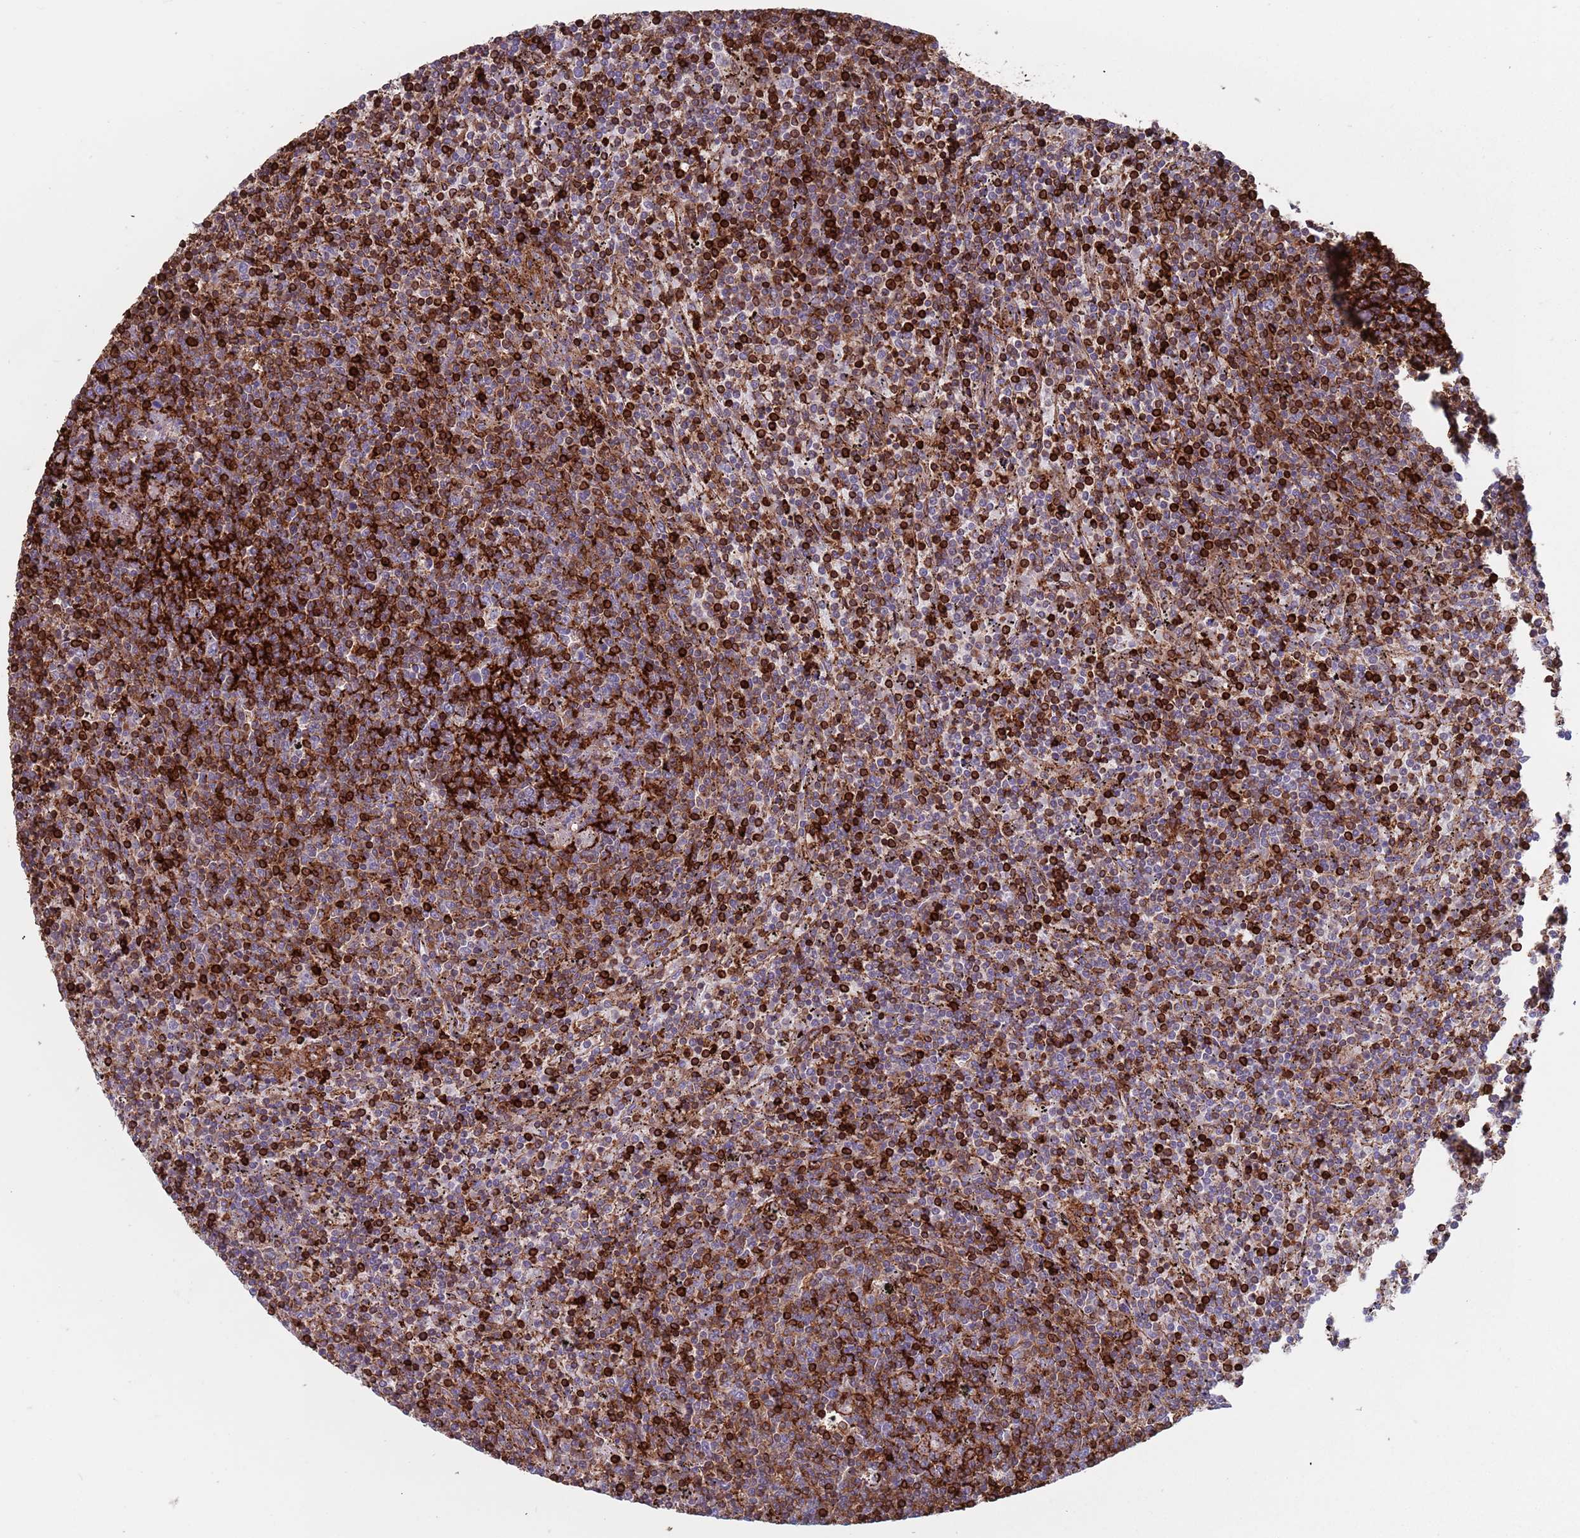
{"staining": {"intensity": "strong", "quantity": "25%-75%", "location": "cytoplasmic/membranous"}, "tissue": "lymphoma", "cell_type": "Tumor cells", "image_type": "cancer", "snomed": [{"axis": "morphology", "description": "Malignant lymphoma, non-Hodgkin's type, Low grade"}, {"axis": "topography", "description": "Spleen"}], "caption": "This is a micrograph of IHC staining of low-grade malignant lymphoma, non-Hodgkin's type, which shows strong staining in the cytoplasmic/membranous of tumor cells.", "gene": "RNF144A", "patient": {"sex": "female", "age": 50}}